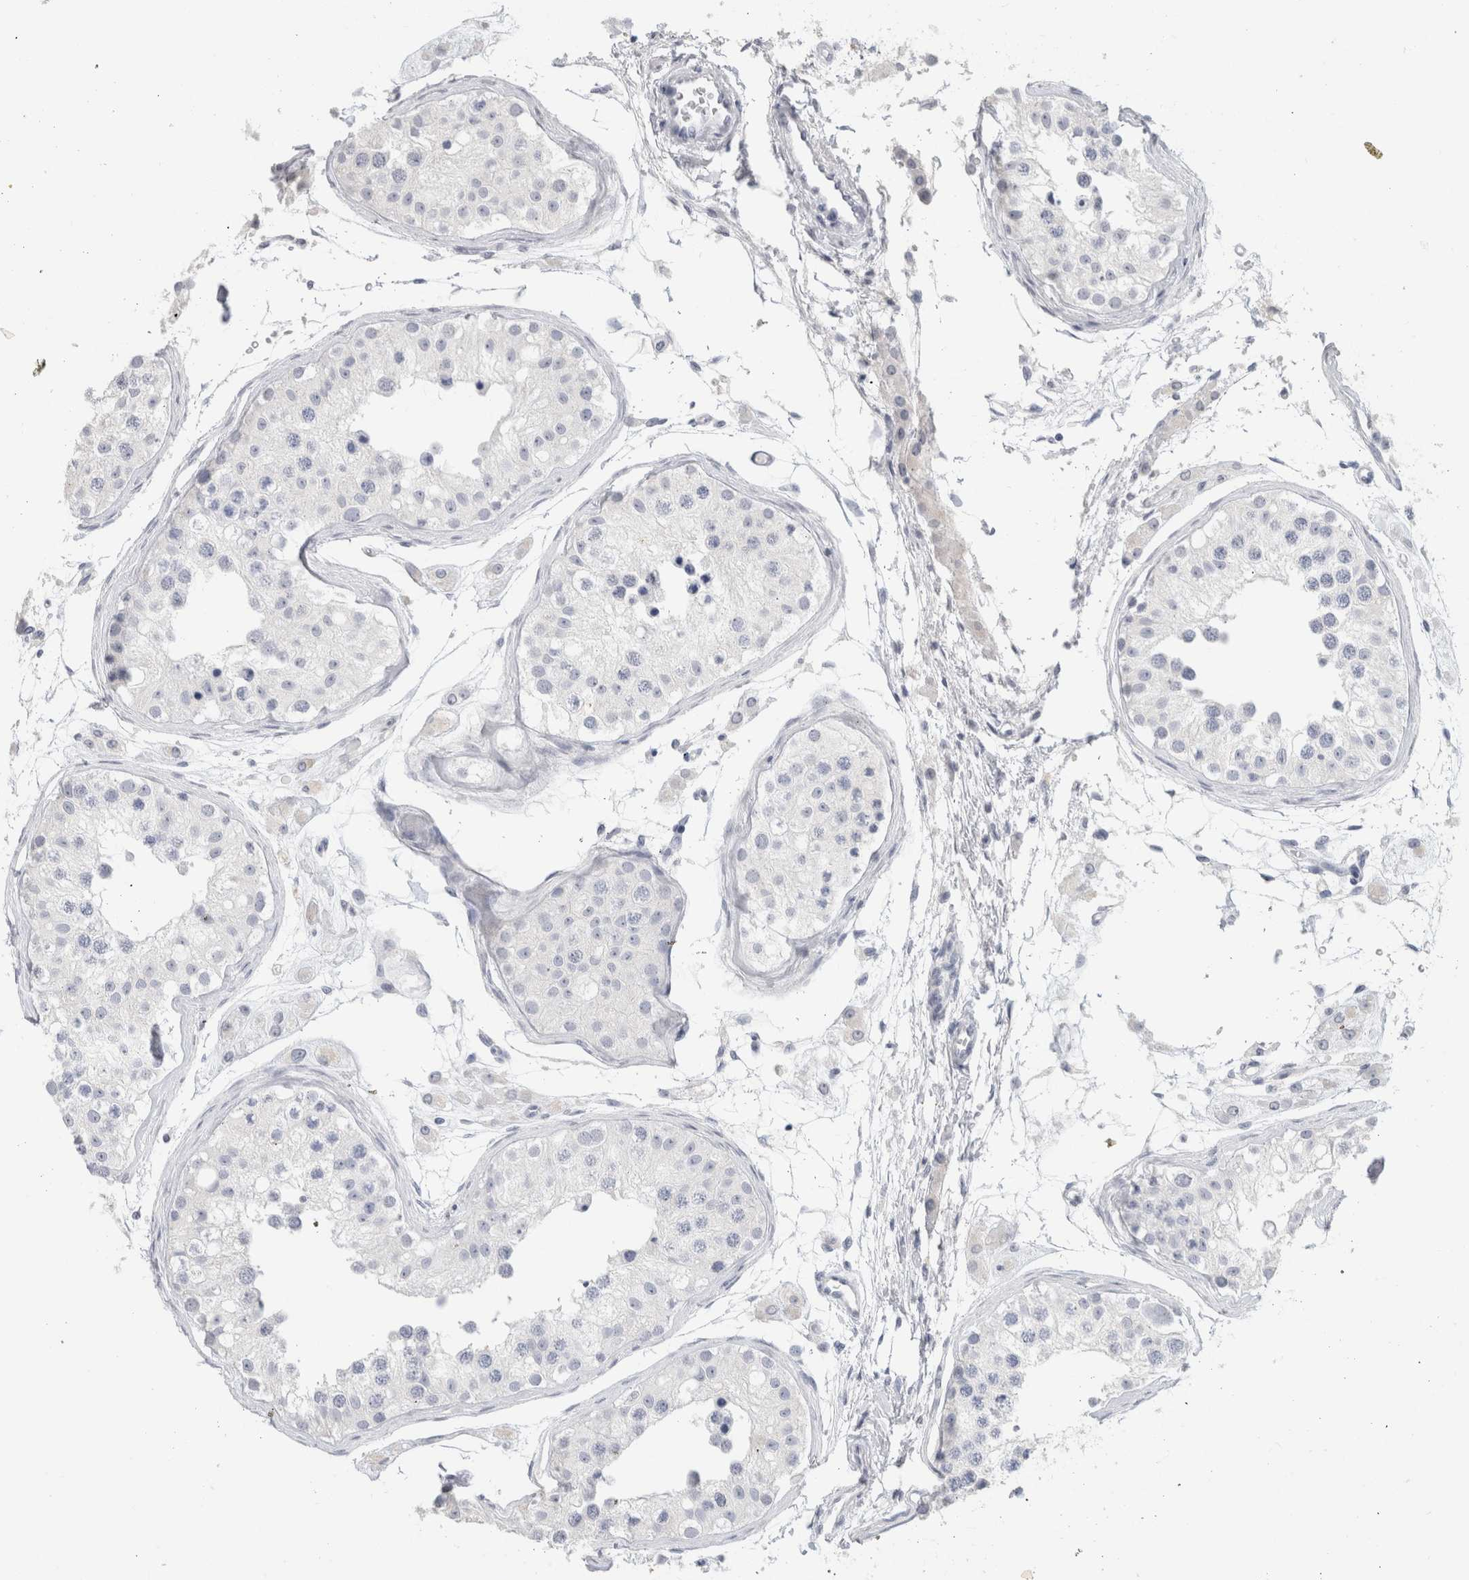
{"staining": {"intensity": "negative", "quantity": "none", "location": "none"}, "tissue": "testis", "cell_type": "Cells in seminiferous ducts", "image_type": "normal", "snomed": [{"axis": "morphology", "description": "Normal tissue, NOS"}, {"axis": "morphology", "description": "Adenocarcinoma, metastatic, NOS"}, {"axis": "topography", "description": "Testis"}], "caption": "Immunohistochemical staining of benign testis demonstrates no significant staining in cells in seminiferous ducts. Brightfield microscopy of IHC stained with DAB (3,3'-diaminobenzidine) (brown) and hematoxylin (blue), captured at high magnification.", "gene": "SLC6A1", "patient": {"sex": "male", "age": 26}}